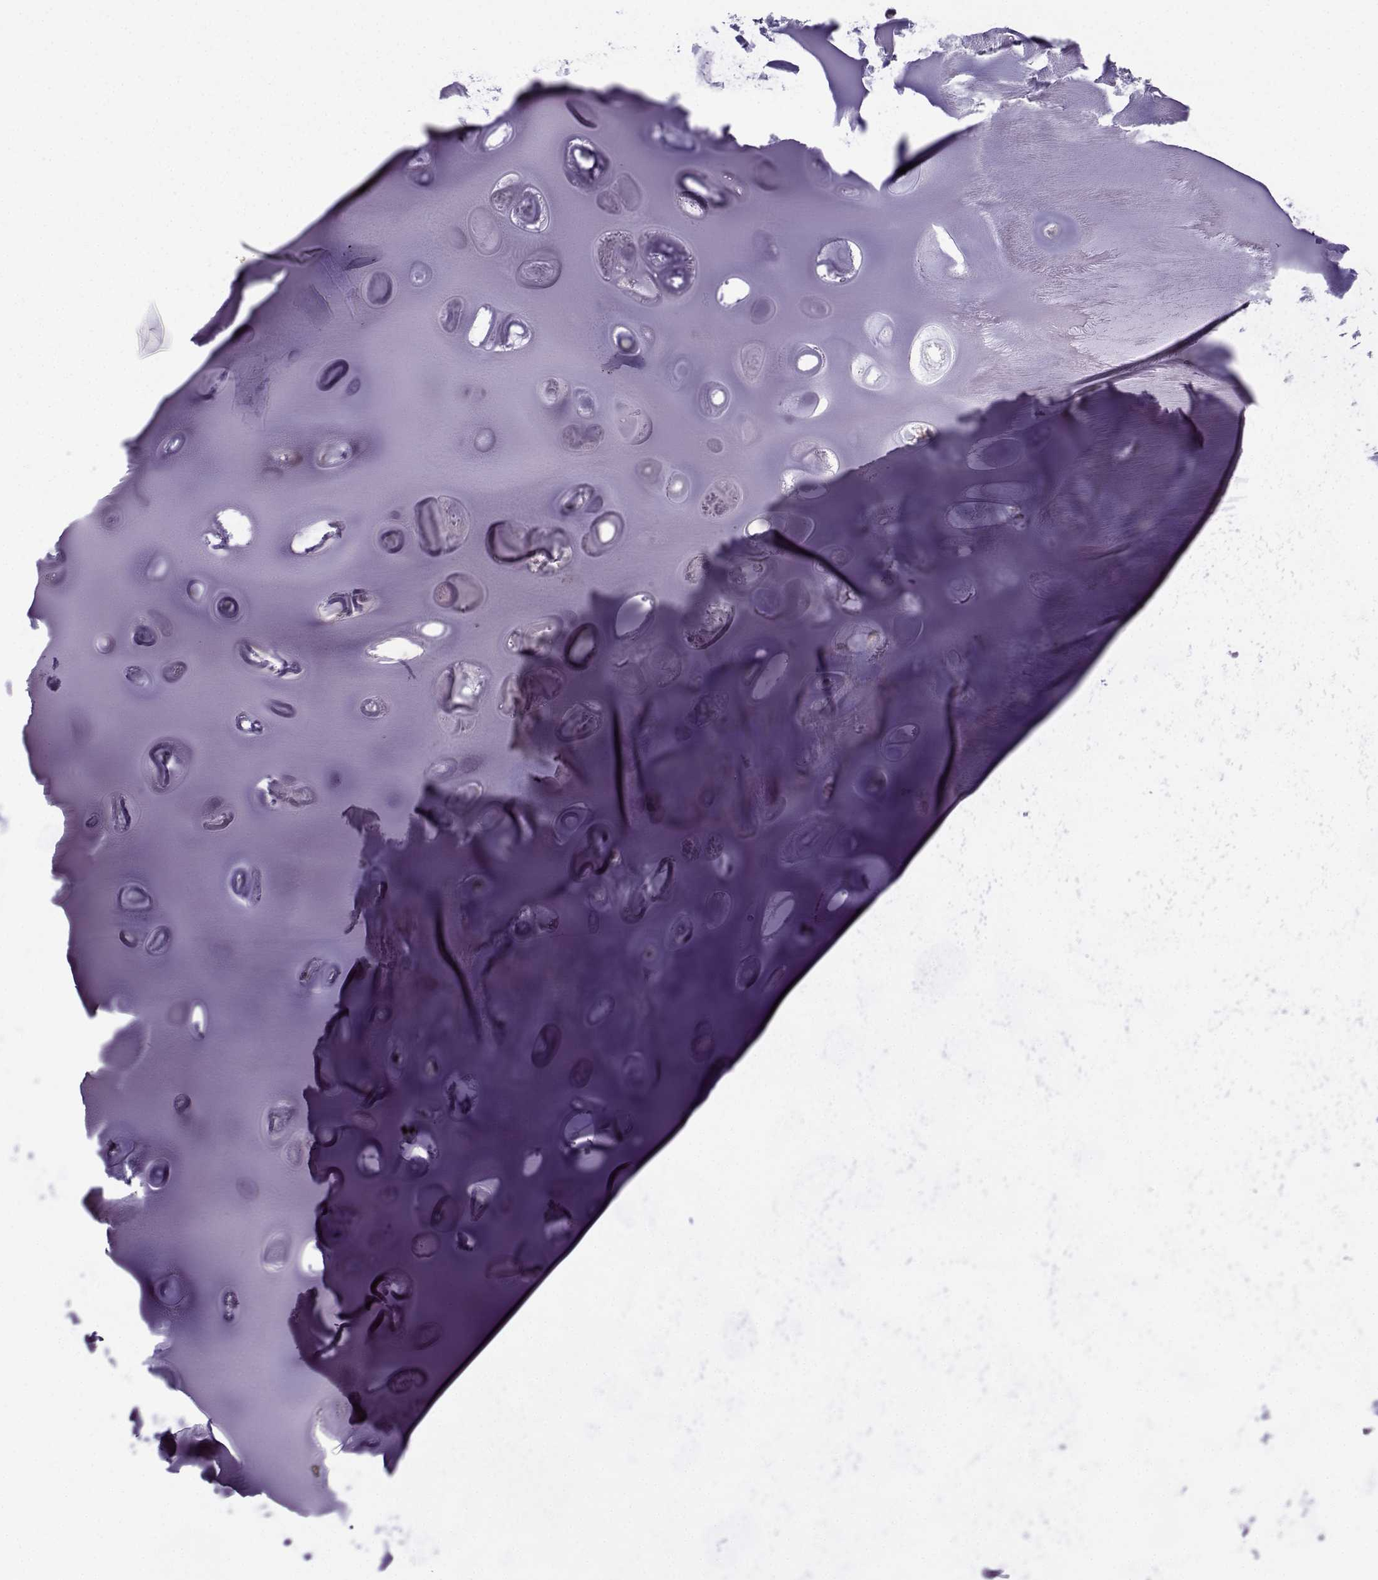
{"staining": {"intensity": "negative", "quantity": "none", "location": "none"}, "tissue": "soft tissue", "cell_type": "Chondrocytes", "image_type": "normal", "snomed": [{"axis": "morphology", "description": "Normal tissue, NOS"}, {"axis": "morphology", "description": "Squamous cell carcinoma, NOS"}, {"axis": "topography", "description": "Cartilage tissue"}, {"axis": "topography", "description": "Lung"}], "caption": "DAB (3,3'-diaminobenzidine) immunohistochemical staining of normal soft tissue shows no significant positivity in chondrocytes. (Brightfield microscopy of DAB (3,3'-diaminobenzidine) IHC at high magnification).", "gene": "TSPYL5", "patient": {"sex": "male", "age": 66}}